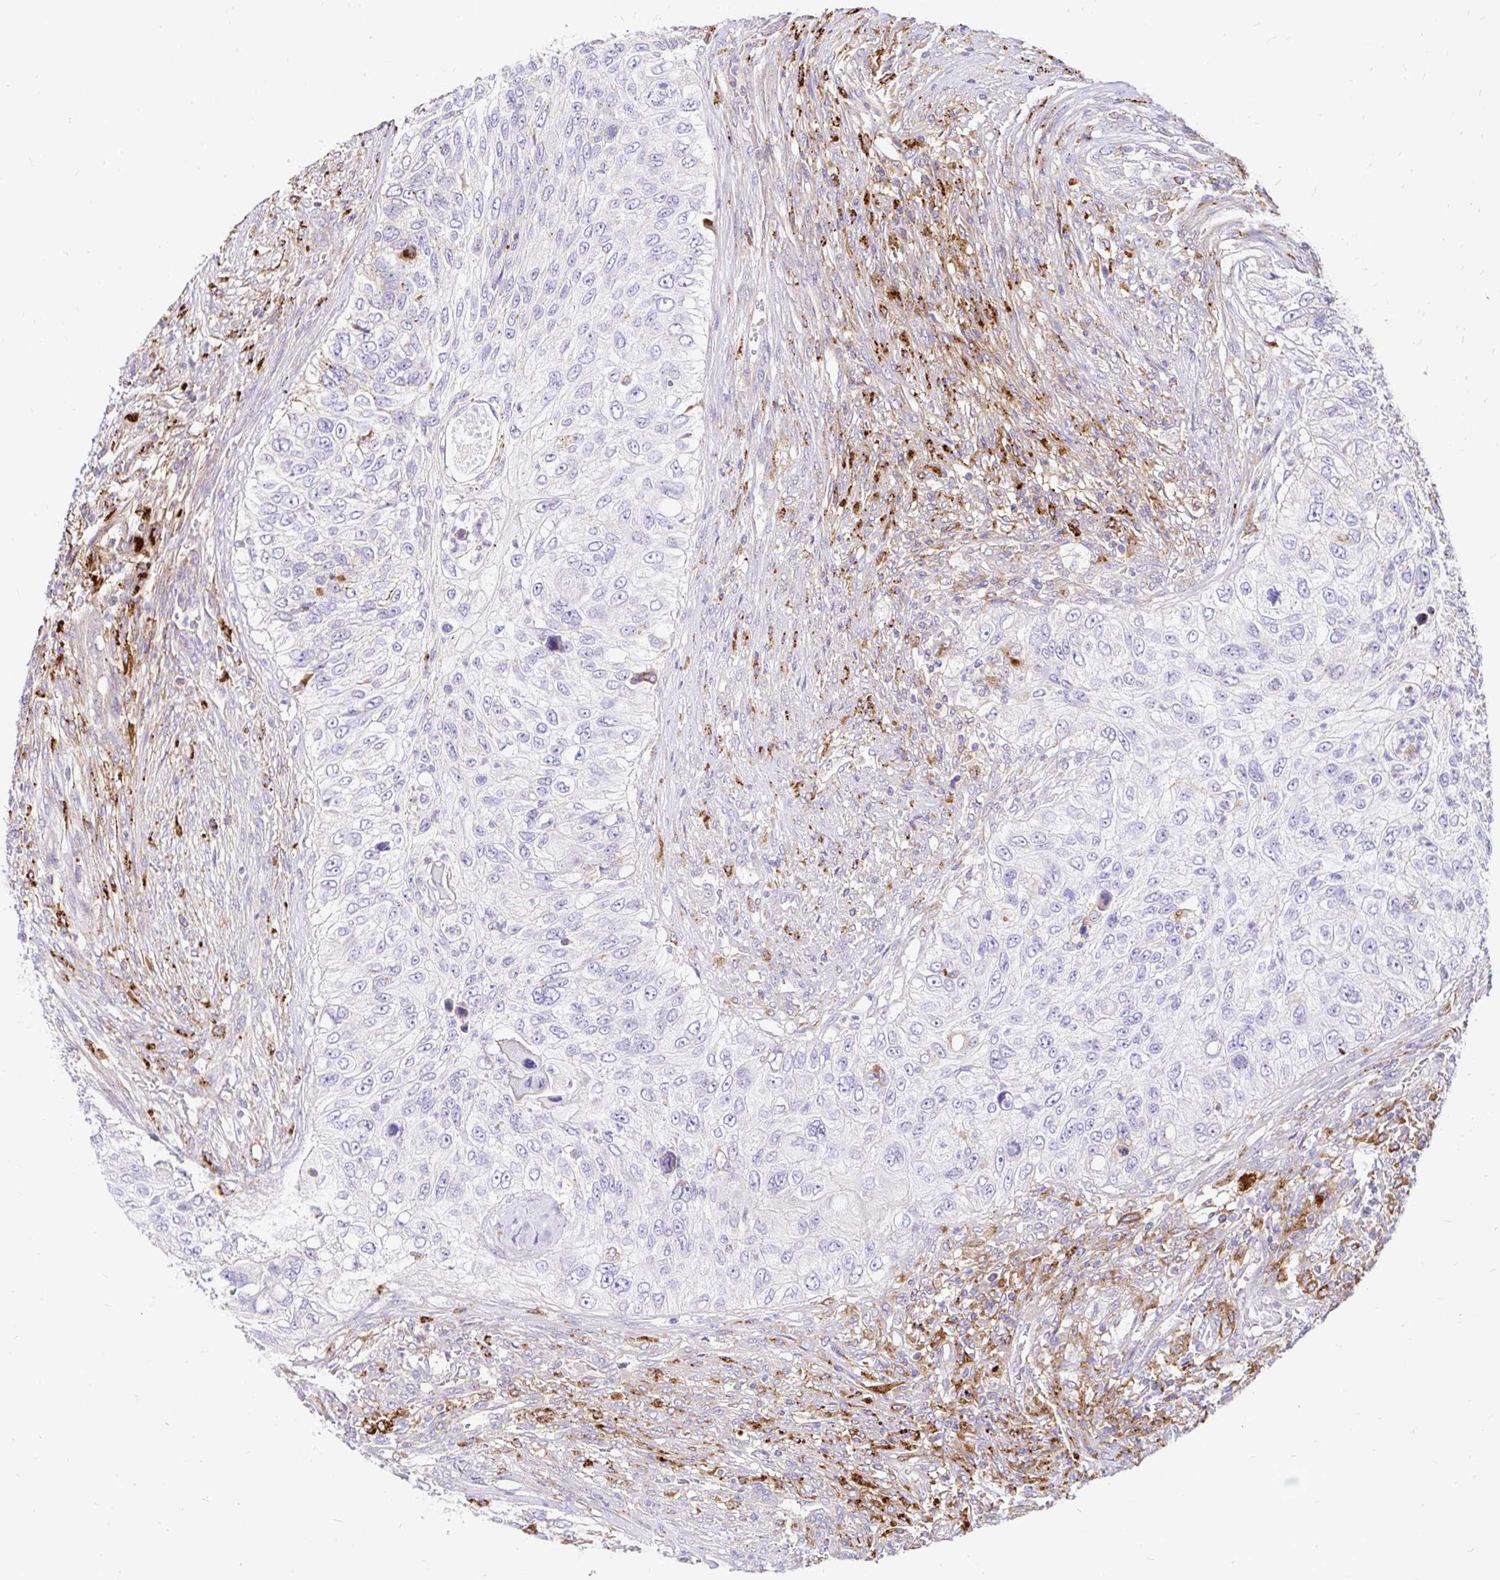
{"staining": {"intensity": "negative", "quantity": "none", "location": "none"}, "tissue": "urothelial cancer", "cell_type": "Tumor cells", "image_type": "cancer", "snomed": [{"axis": "morphology", "description": "Urothelial carcinoma, High grade"}, {"axis": "topography", "description": "Urinary bladder"}], "caption": "Photomicrograph shows no significant protein staining in tumor cells of urothelial cancer.", "gene": "FUCA1", "patient": {"sex": "female", "age": 60}}